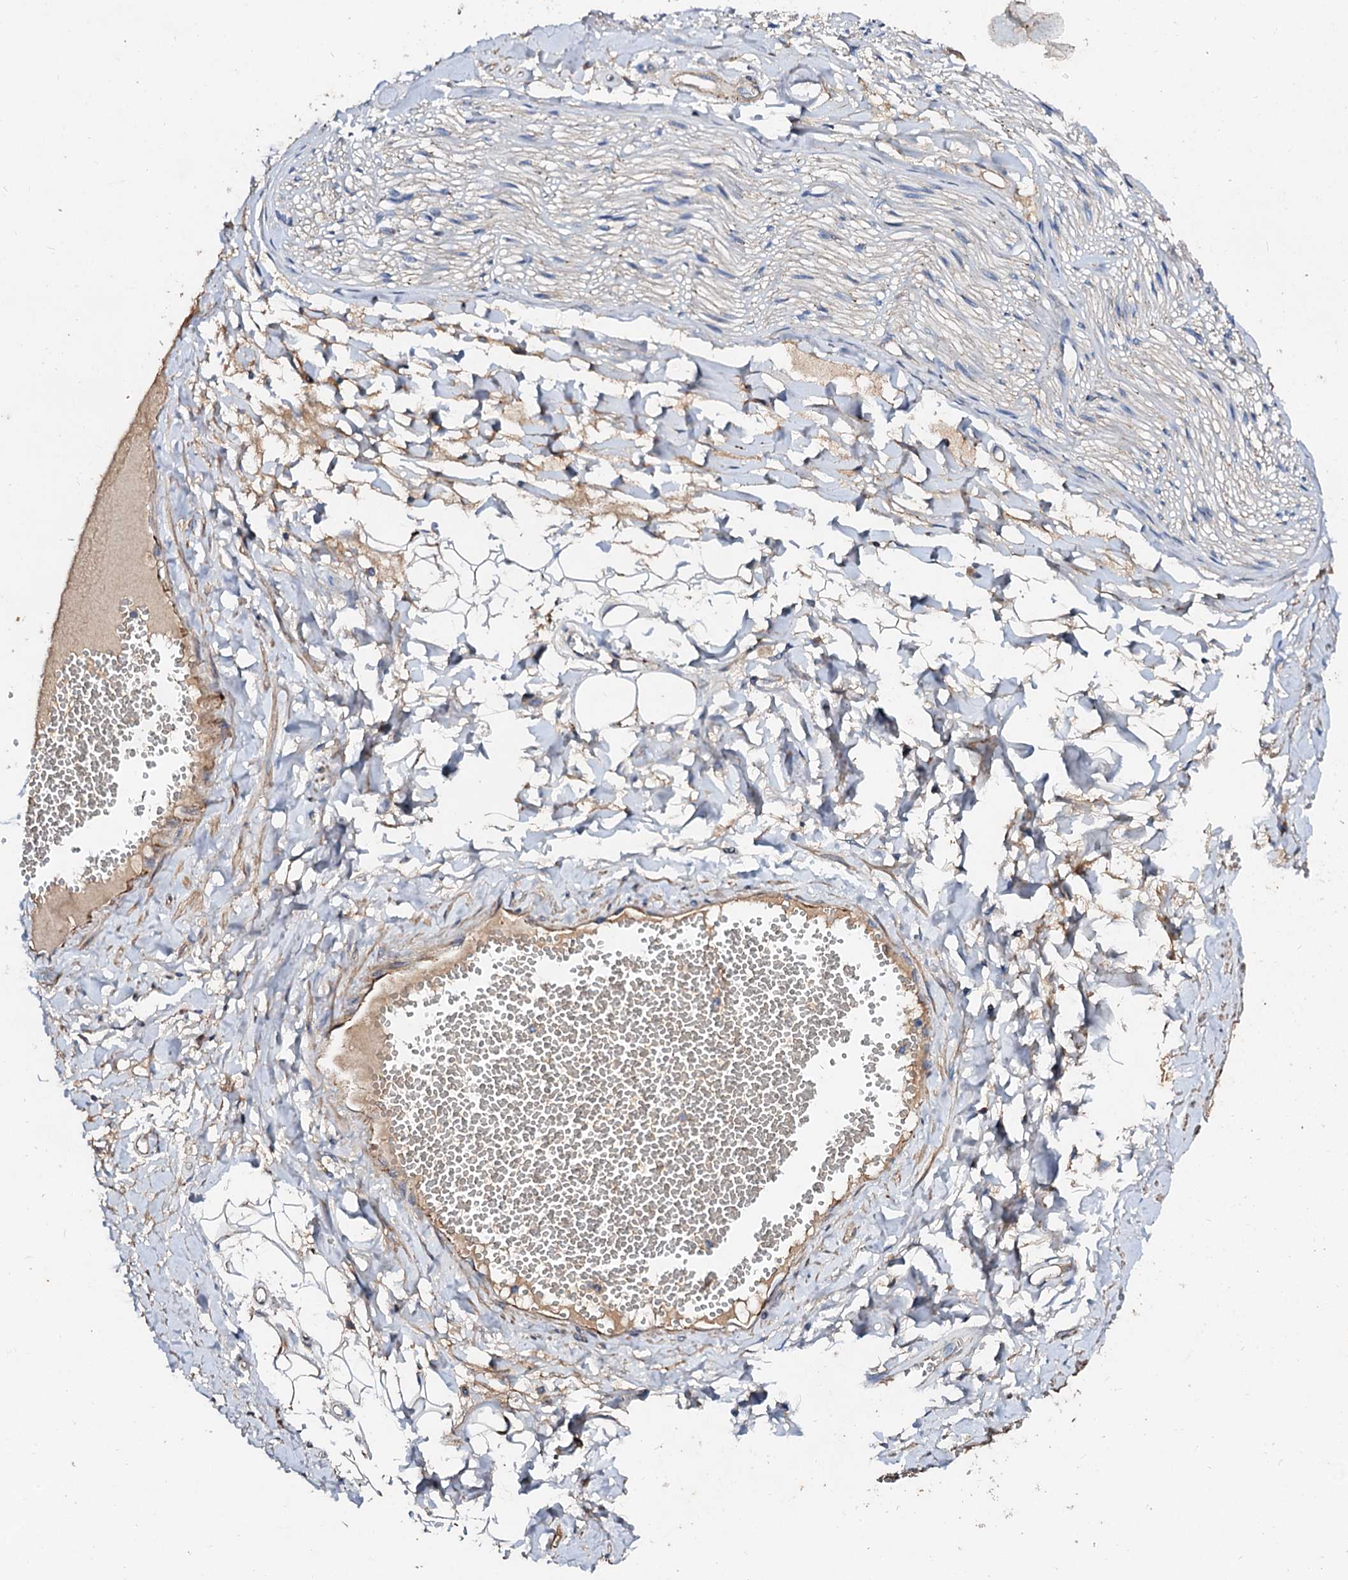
{"staining": {"intensity": "moderate", "quantity": "<25%", "location": "cytoplasmic/membranous"}, "tissue": "adipose tissue", "cell_type": "Adipocytes", "image_type": "normal", "snomed": [{"axis": "morphology", "description": "Normal tissue, NOS"}, {"axis": "morphology", "description": "Inflammation, NOS"}, {"axis": "topography", "description": "Salivary gland"}, {"axis": "topography", "description": "Peripheral nerve tissue"}], "caption": "Moderate cytoplasmic/membranous expression is seen in approximately <25% of adipocytes in benign adipose tissue. The staining is performed using DAB brown chromogen to label protein expression. The nuclei are counter-stained blue using hematoxylin.", "gene": "FIBIN", "patient": {"sex": "female", "age": 75}}